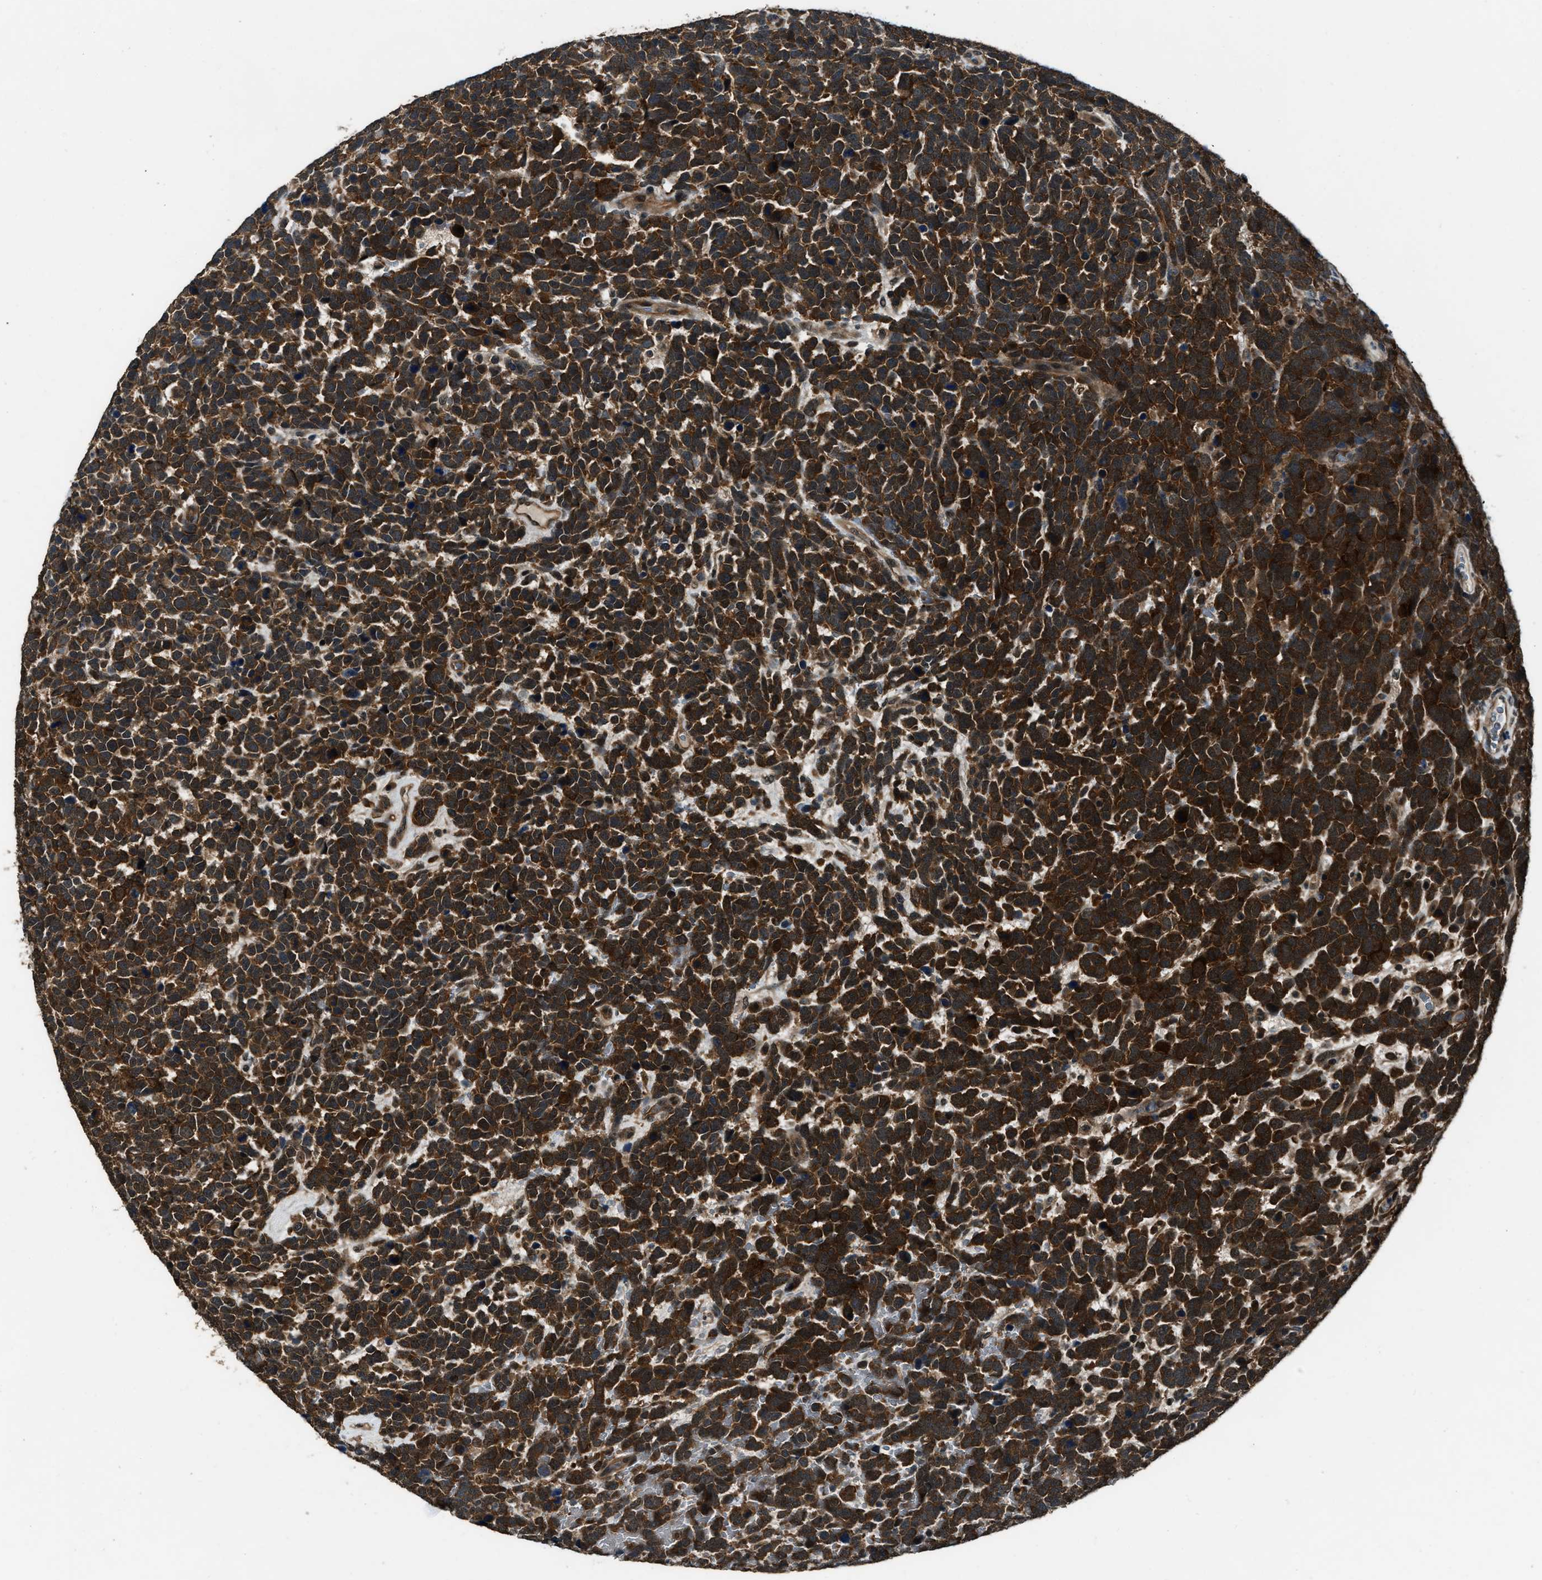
{"staining": {"intensity": "strong", "quantity": ">75%", "location": "cytoplasmic/membranous"}, "tissue": "urothelial cancer", "cell_type": "Tumor cells", "image_type": "cancer", "snomed": [{"axis": "morphology", "description": "Urothelial carcinoma, High grade"}, {"axis": "topography", "description": "Urinary bladder"}], "caption": "Protein staining of urothelial cancer tissue shows strong cytoplasmic/membranous staining in approximately >75% of tumor cells. (DAB (3,3'-diaminobenzidine) IHC, brown staining for protein, blue staining for nuclei).", "gene": "NUDCD3", "patient": {"sex": "female", "age": 82}}